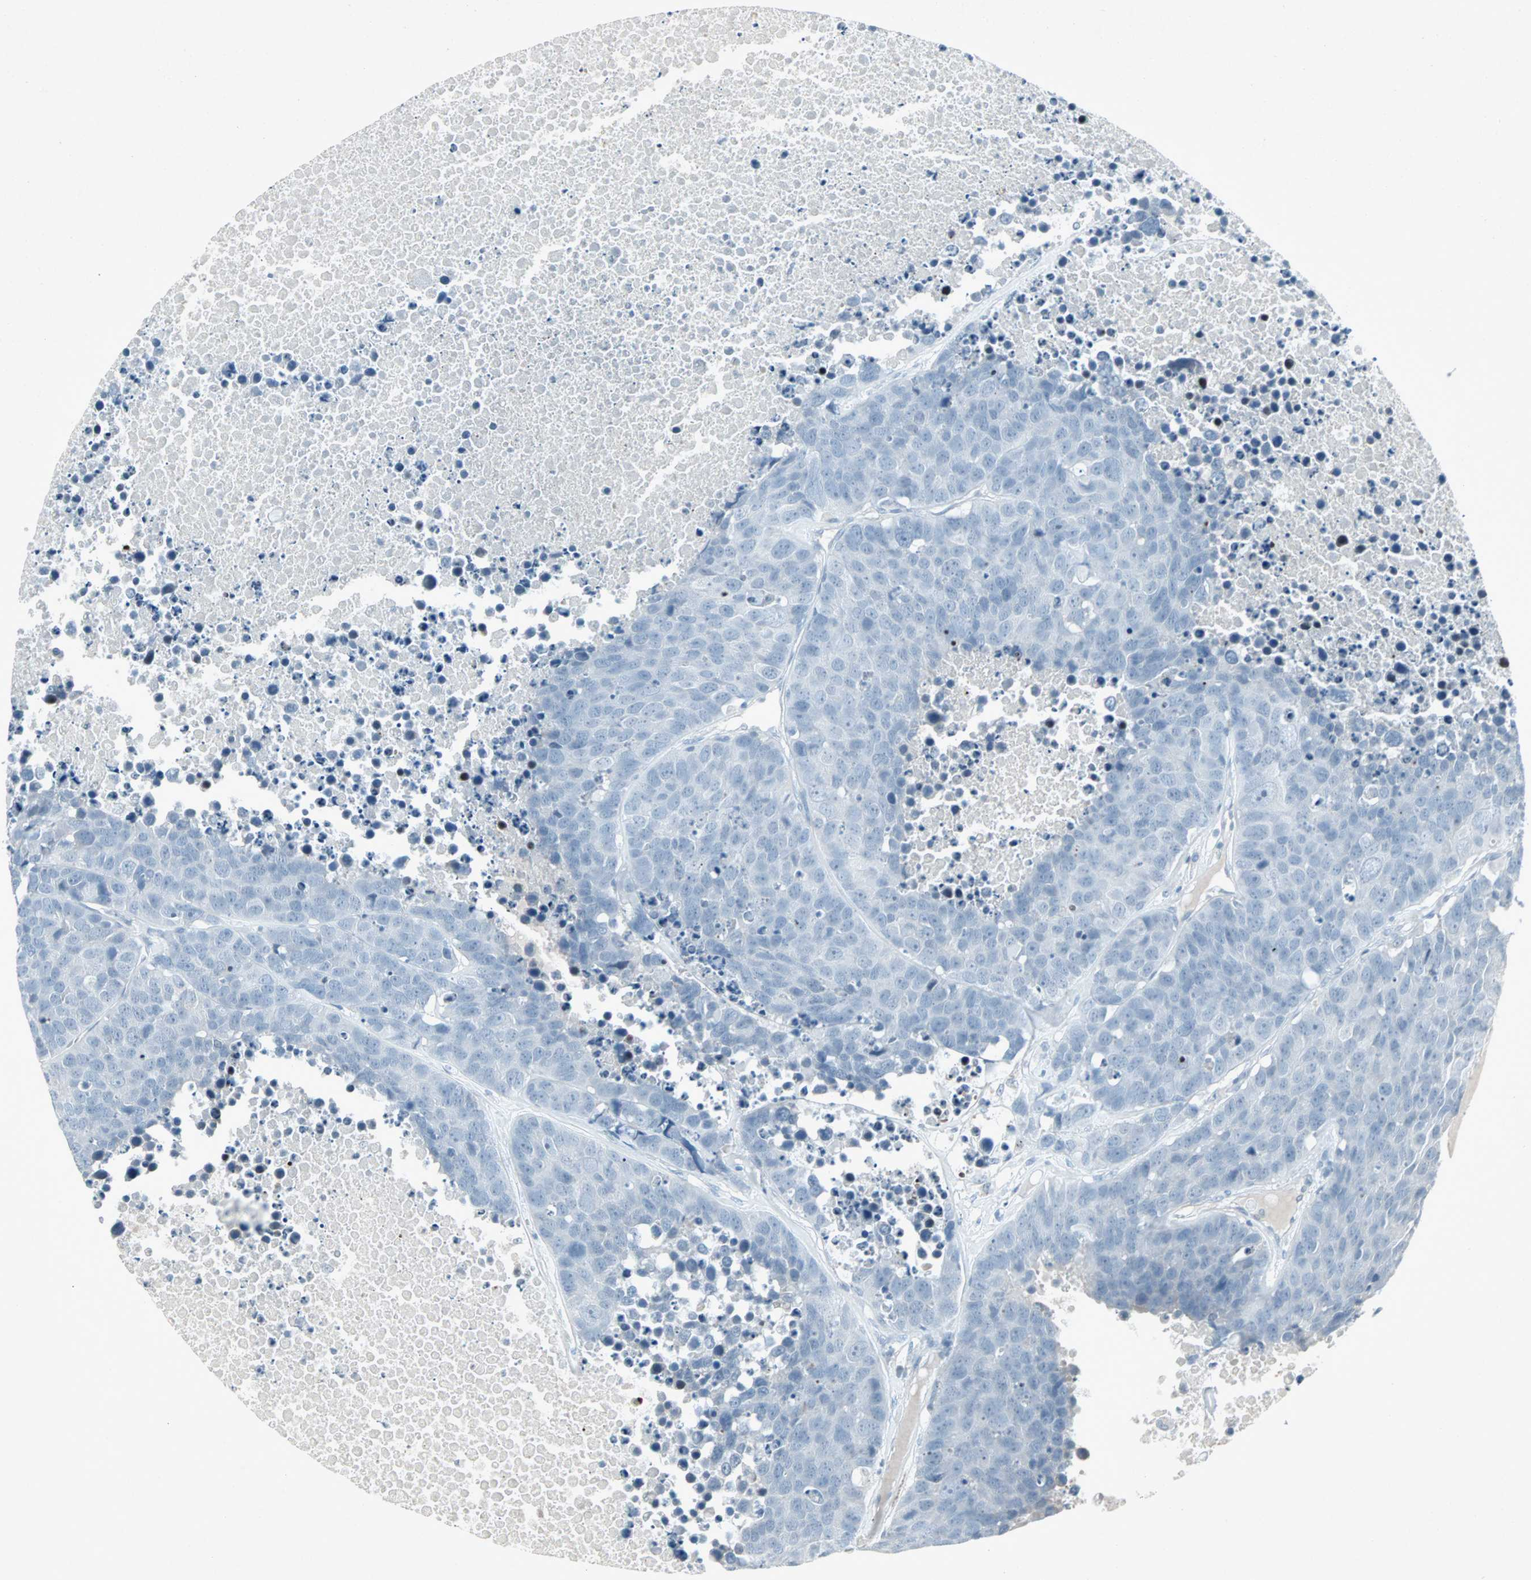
{"staining": {"intensity": "negative", "quantity": "none", "location": "none"}, "tissue": "carcinoid", "cell_type": "Tumor cells", "image_type": "cancer", "snomed": [{"axis": "morphology", "description": "Carcinoid, malignant, NOS"}, {"axis": "topography", "description": "Lung"}], "caption": "DAB immunohistochemical staining of malignant carcinoid demonstrates no significant expression in tumor cells. (DAB immunohistochemistry (IHC), high magnification).", "gene": "LANCL3", "patient": {"sex": "male", "age": 60}}